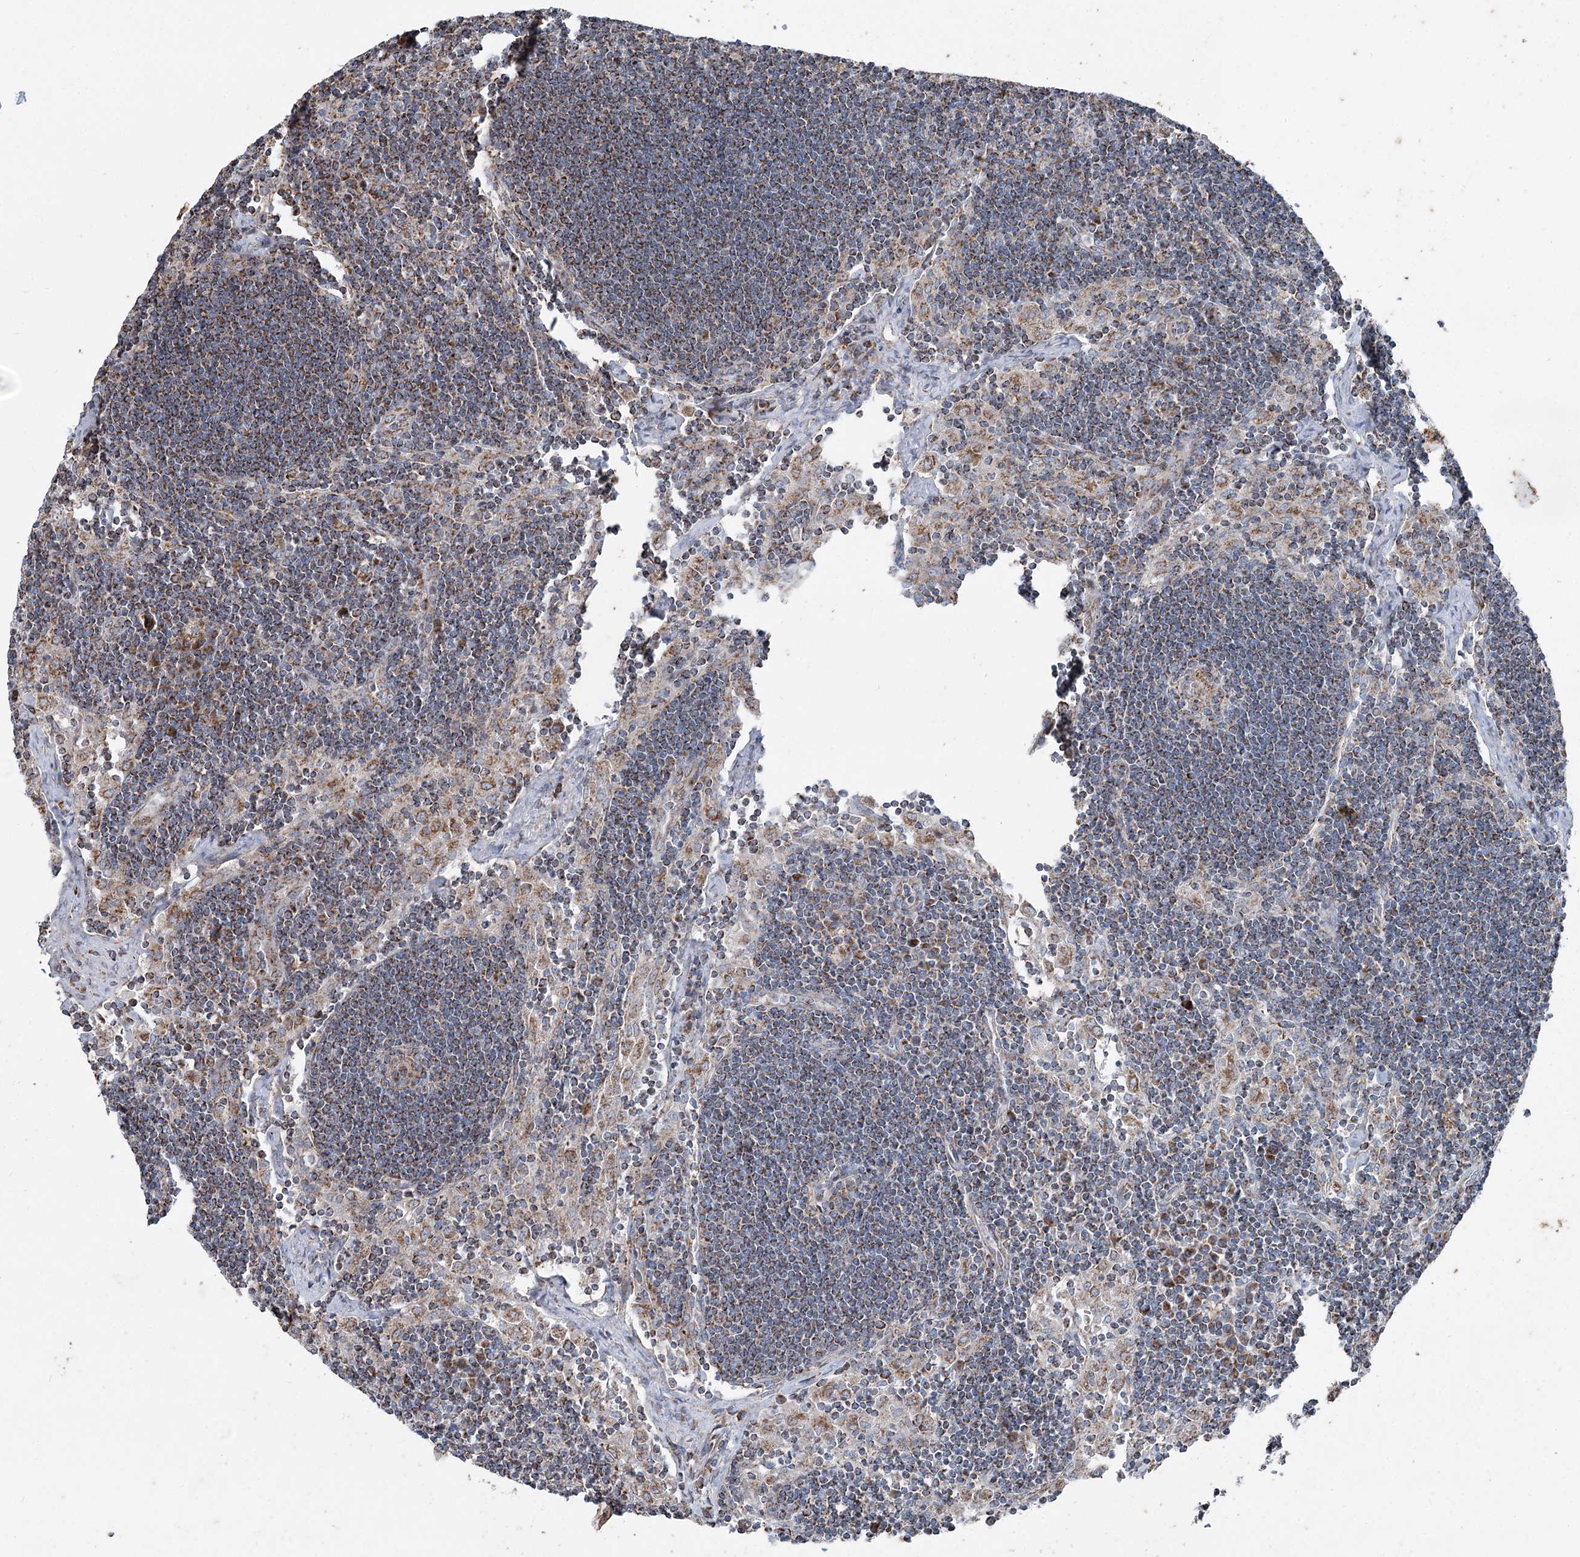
{"staining": {"intensity": "strong", "quantity": ">75%", "location": "cytoplasmic/membranous"}, "tissue": "lymph node", "cell_type": "Germinal center cells", "image_type": "normal", "snomed": [{"axis": "morphology", "description": "Normal tissue, NOS"}, {"axis": "topography", "description": "Lymph node"}], "caption": "A brown stain highlights strong cytoplasmic/membranous expression of a protein in germinal center cells of unremarkable human lymph node.", "gene": "UCN3", "patient": {"sex": "male", "age": 24}}